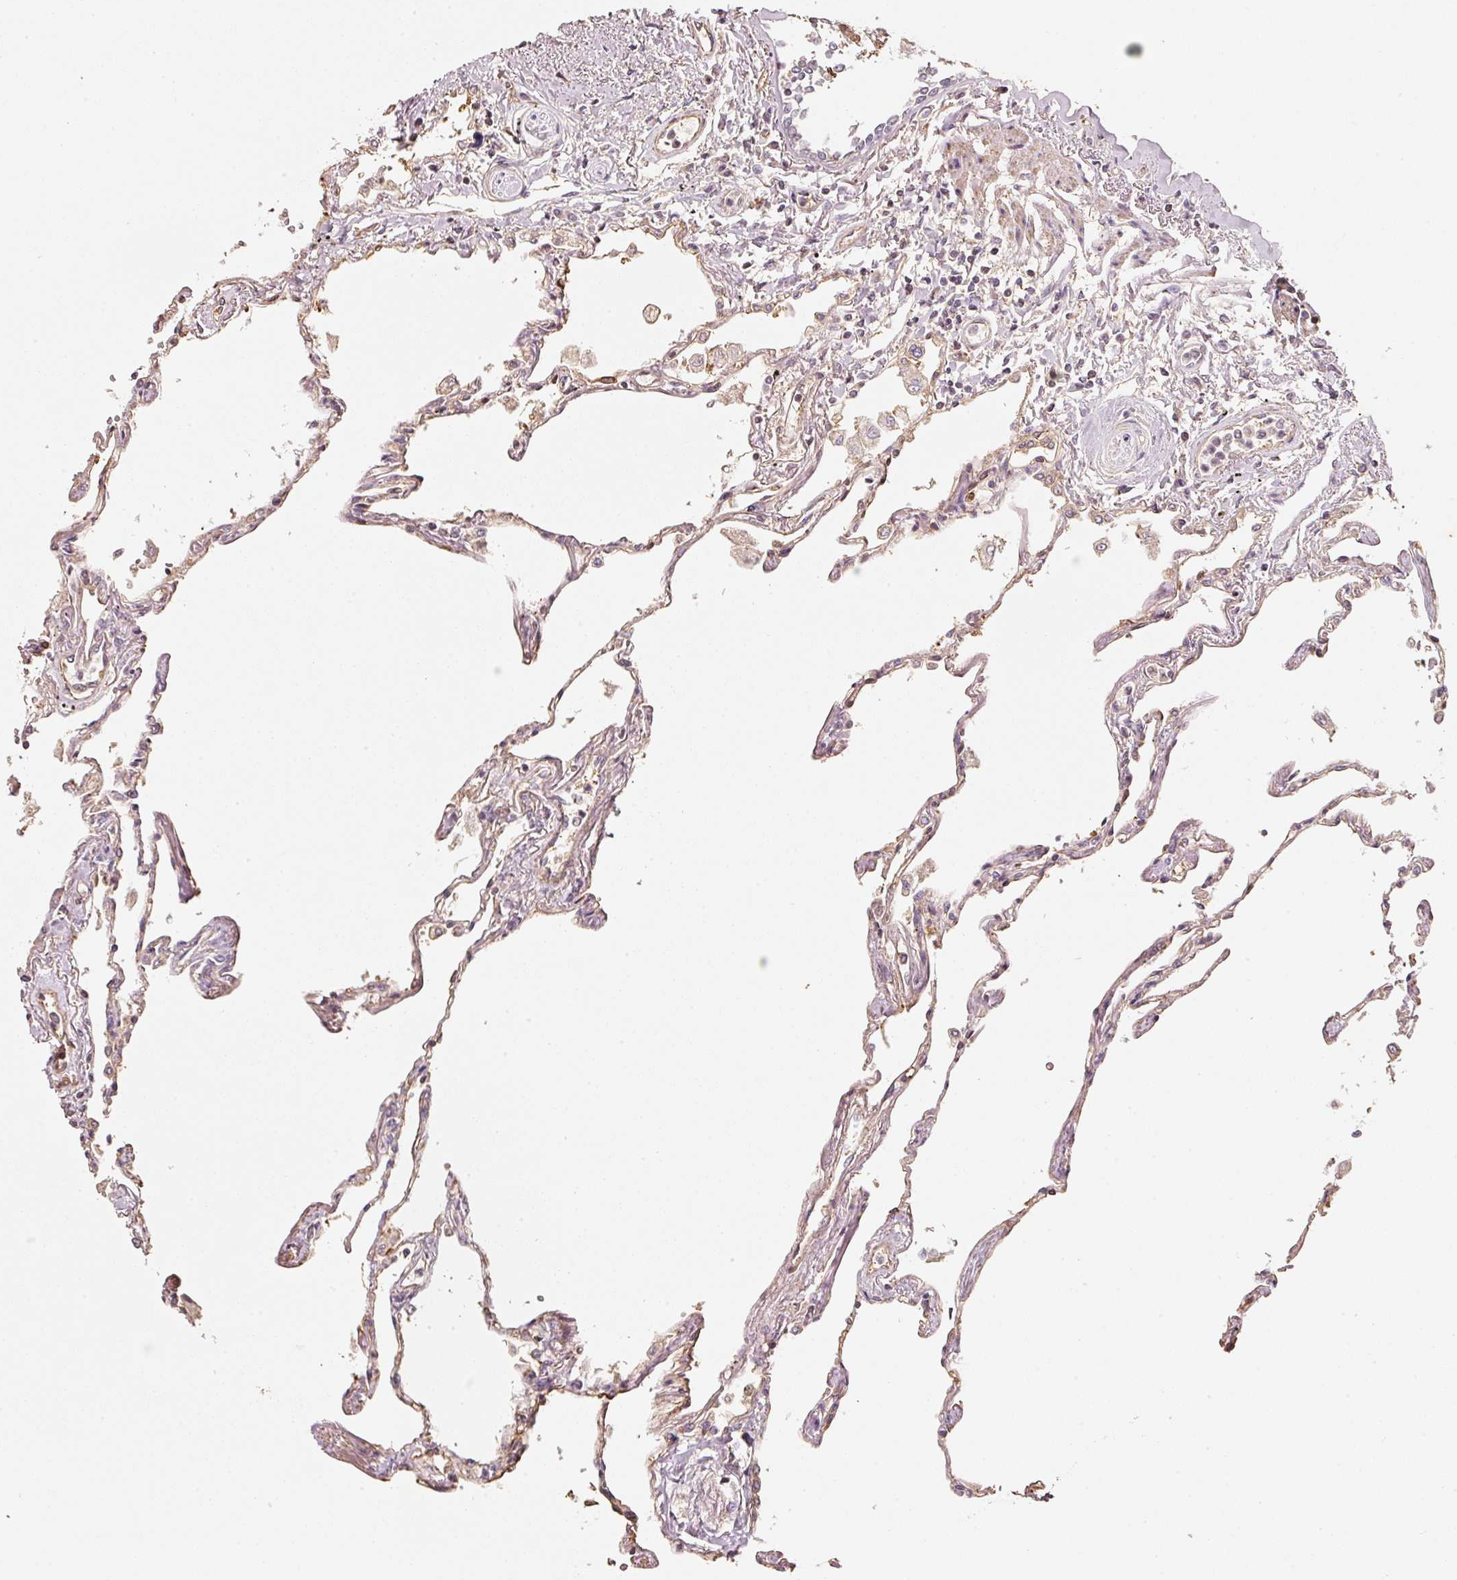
{"staining": {"intensity": "moderate", "quantity": "25%-75%", "location": "cytoplasmic/membranous"}, "tissue": "lung", "cell_type": "Alveolar cells", "image_type": "normal", "snomed": [{"axis": "morphology", "description": "Normal tissue, NOS"}, {"axis": "topography", "description": "Lung"}], "caption": "Lung stained for a protein displays moderate cytoplasmic/membranous positivity in alveolar cells. (DAB IHC, brown staining for protein, blue staining for nuclei).", "gene": "CEP95", "patient": {"sex": "female", "age": 67}}